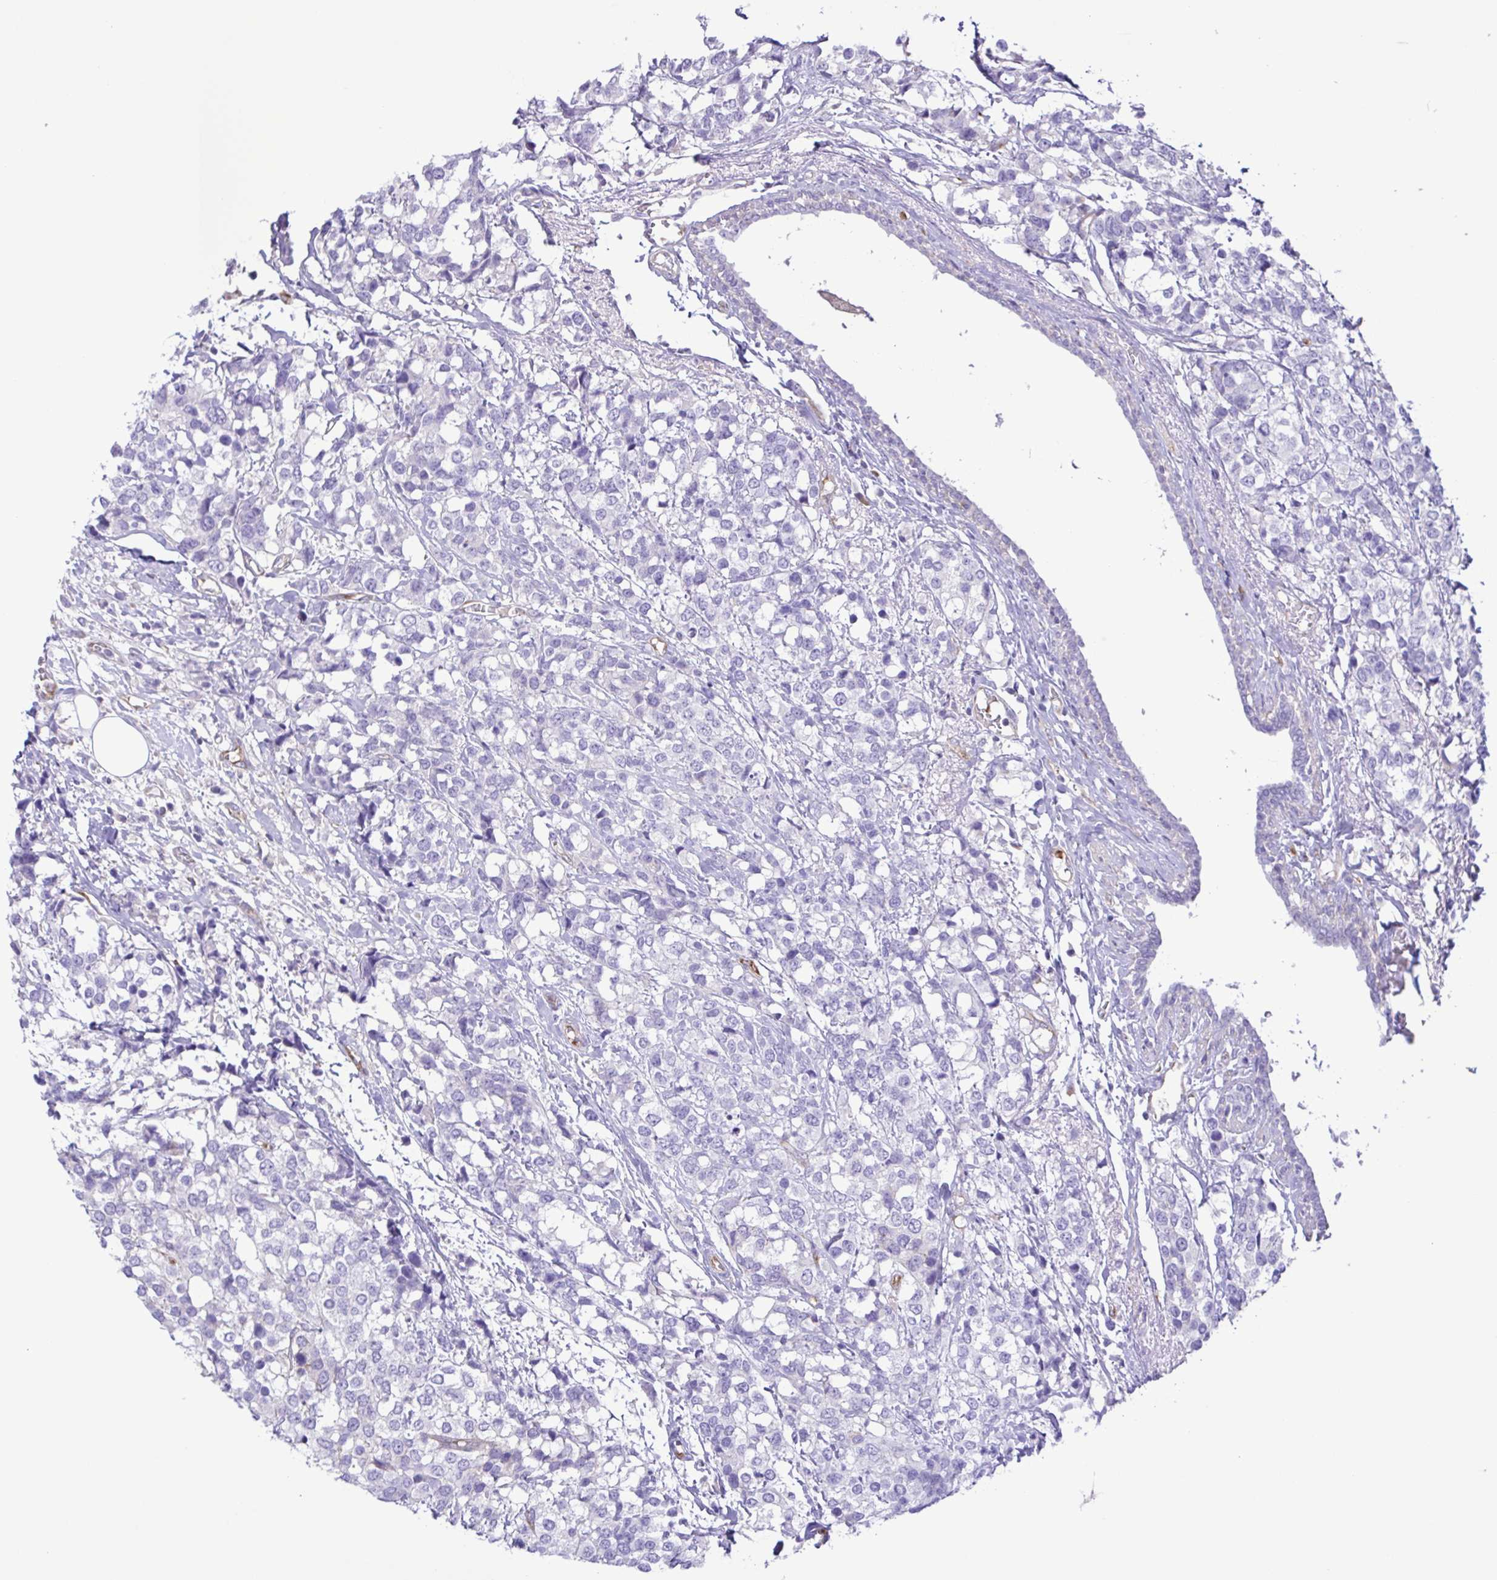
{"staining": {"intensity": "negative", "quantity": "none", "location": "none"}, "tissue": "breast cancer", "cell_type": "Tumor cells", "image_type": "cancer", "snomed": [{"axis": "morphology", "description": "Lobular carcinoma"}, {"axis": "topography", "description": "Breast"}], "caption": "Immunohistochemistry (IHC) histopathology image of breast cancer stained for a protein (brown), which reveals no positivity in tumor cells. Brightfield microscopy of IHC stained with DAB (brown) and hematoxylin (blue), captured at high magnification.", "gene": "FLT1", "patient": {"sex": "female", "age": 59}}